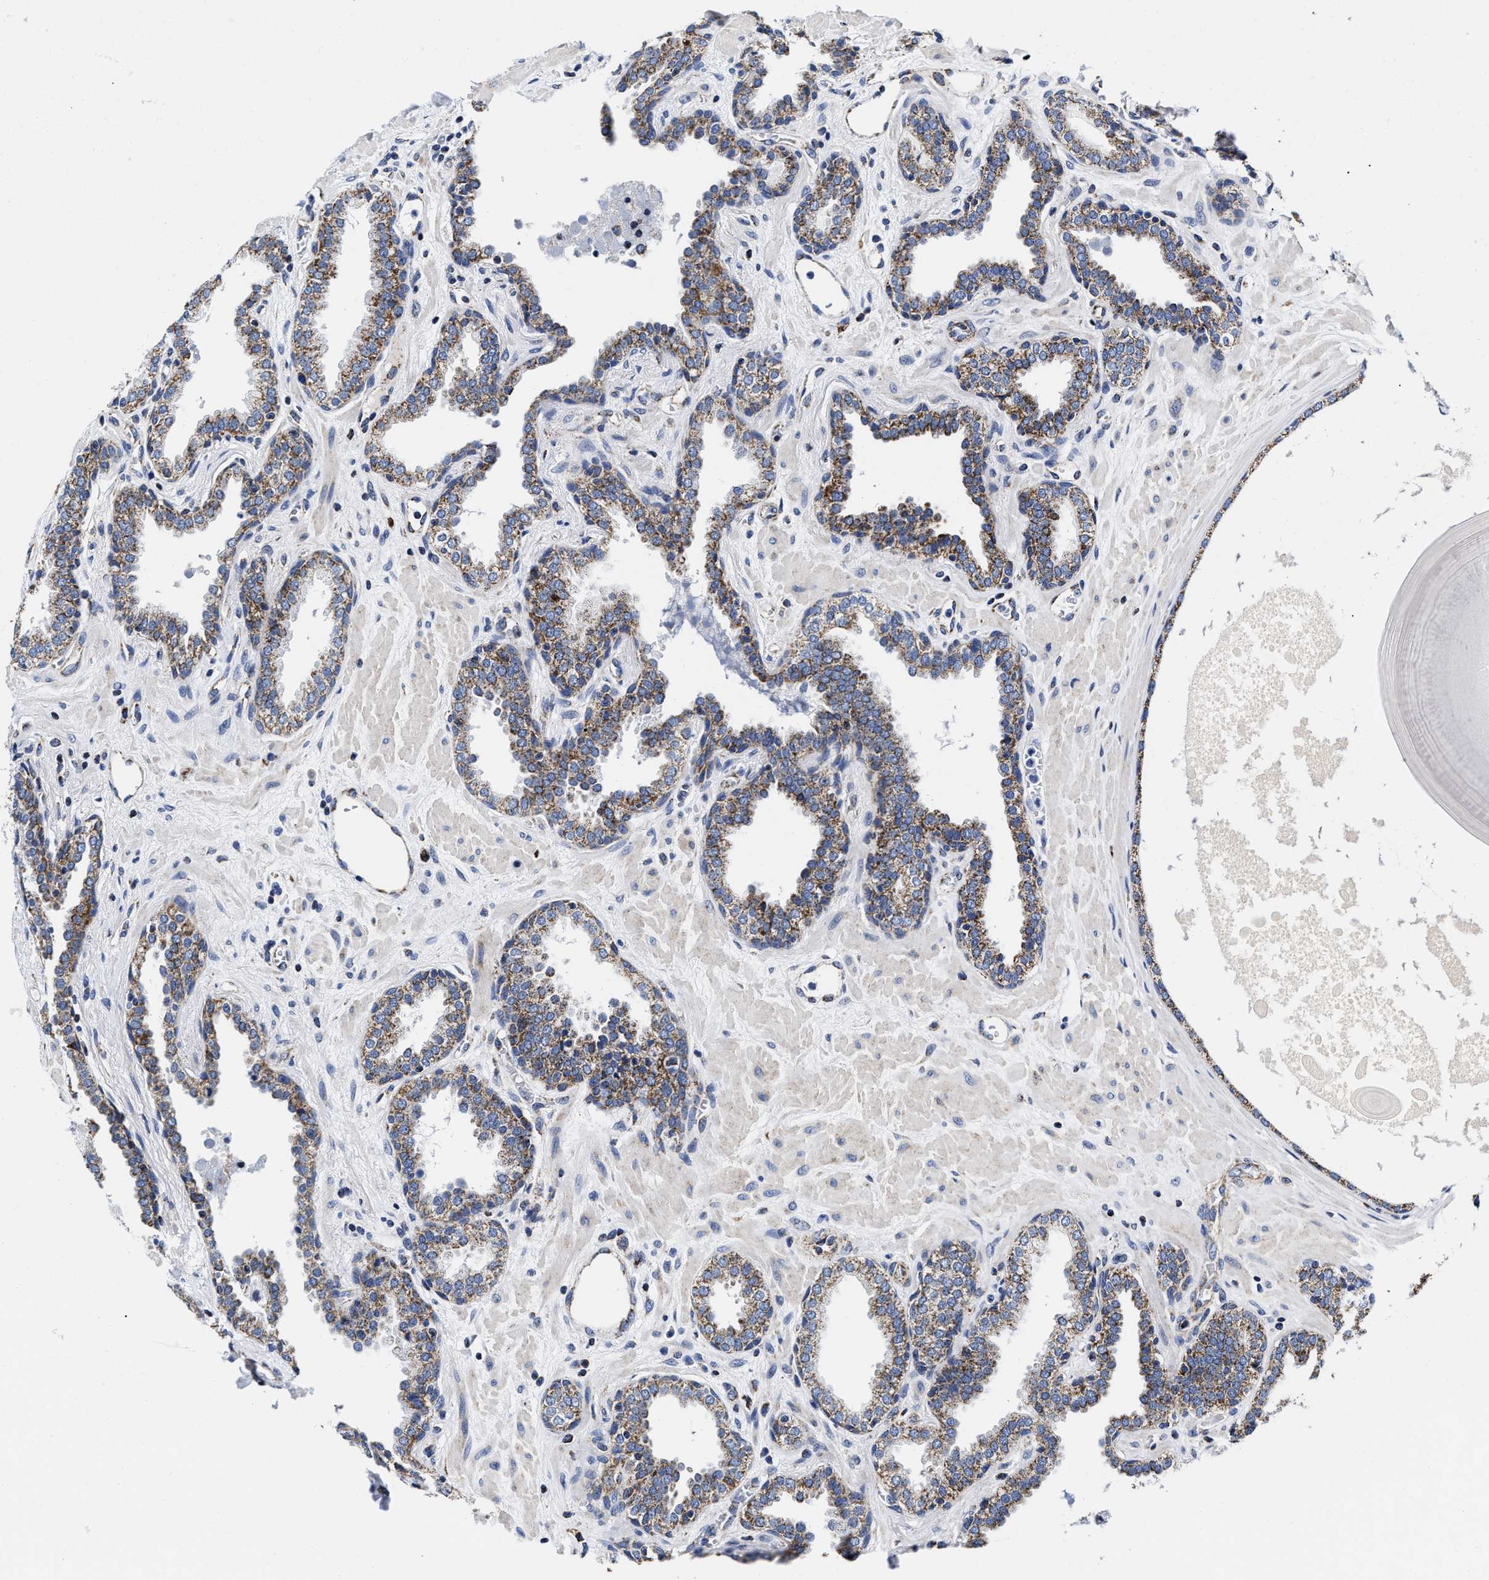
{"staining": {"intensity": "moderate", "quantity": "25%-75%", "location": "cytoplasmic/membranous"}, "tissue": "prostate", "cell_type": "Glandular cells", "image_type": "normal", "snomed": [{"axis": "morphology", "description": "Normal tissue, NOS"}, {"axis": "topography", "description": "Prostate"}], "caption": "A medium amount of moderate cytoplasmic/membranous positivity is present in about 25%-75% of glandular cells in normal prostate.", "gene": "HINT2", "patient": {"sex": "male", "age": 51}}